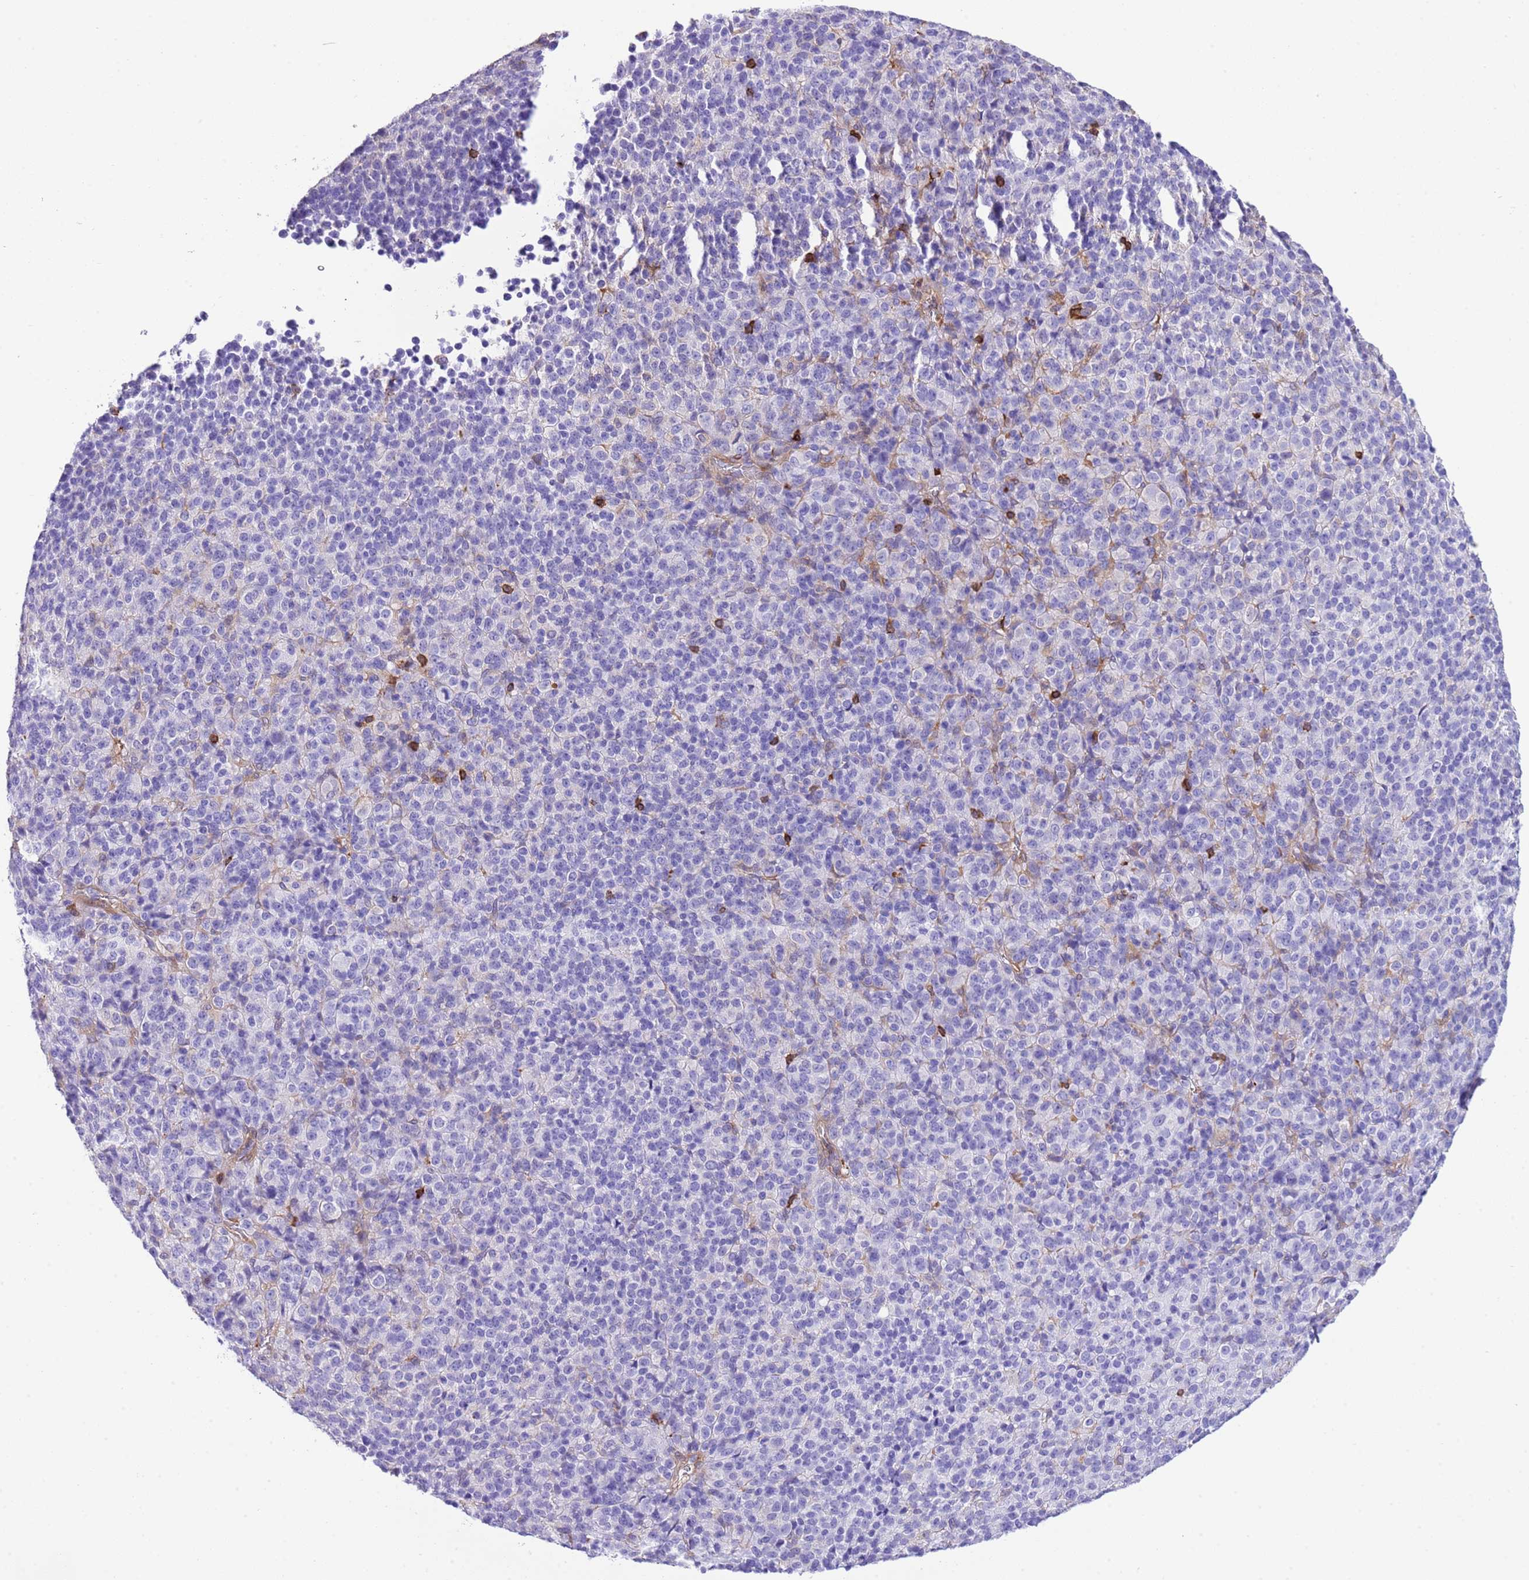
{"staining": {"intensity": "negative", "quantity": "none", "location": "none"}, "tissue": "melanoma", "cell_type": "Tumor cells", "image_type": "cancer", "snomed": [{"axis": "morphology", "description": "Malignant melanoma, Metastatic site"}, {"axis": "topography", "description": "Brain"}], "caption": "Histopathology image shows no significant protein staining in tumor cells of melanoma. (DAB (3,3'-diaminobenzidine) immunohistochemistry (IHC), high magnification).", "gene": "CNN2", "patient": {"sex": "female", "age": 56}}